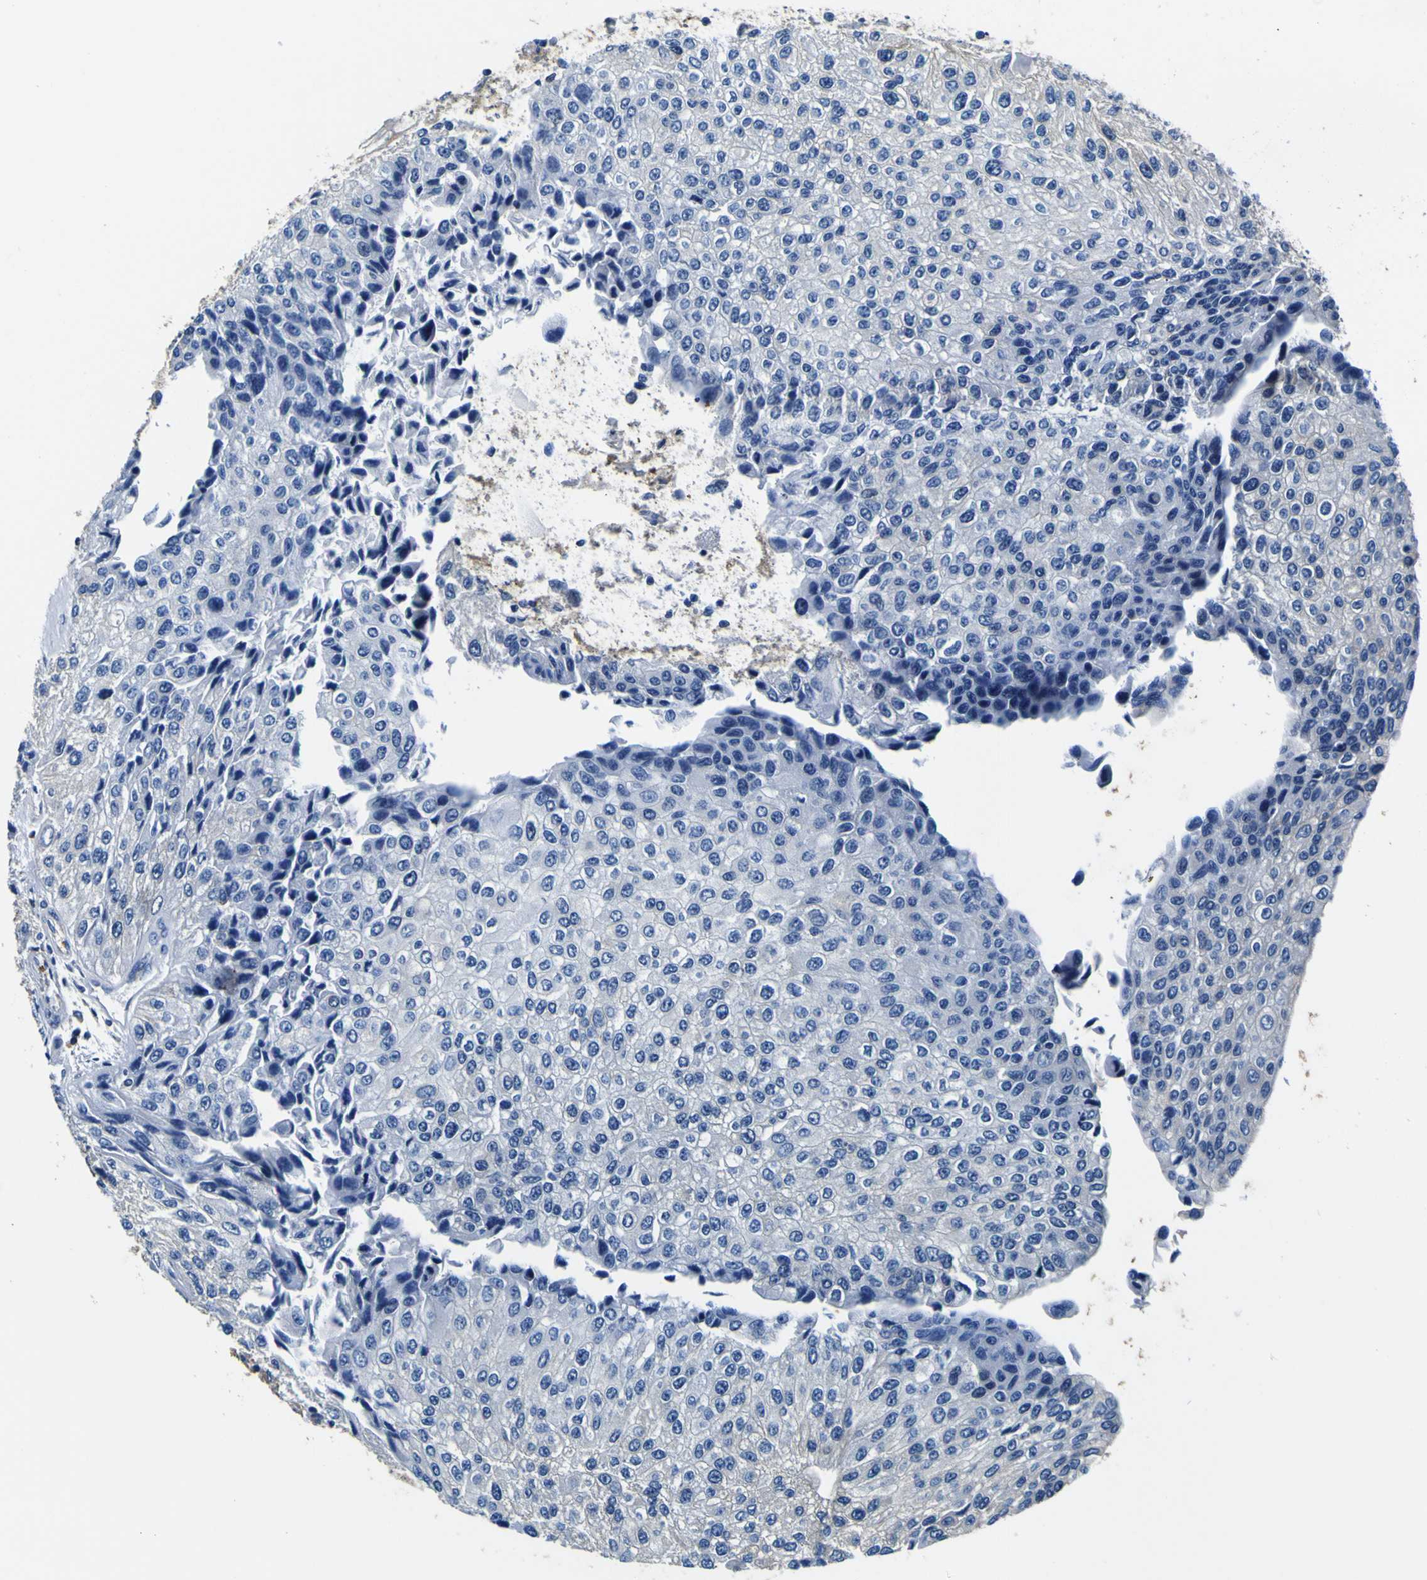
{"staining": {"intensity": "negative", "quantity": "none", "location": "none"}, "tissue": "urothelial cancer", "cell_type": "Tumor cells", "image_type": "cancer", "snomed": [{"axis": "morphology", "description": "Urothelial carcinoma, High grade"}, {"axis": "topography", "description": "Kidney"}, {"axis": "topography", "description": "Urinary bladder"}], "caption": "High power microscopy image of an immunohistochemistry (IHC) image of urothelial cancer, revealing no significant expression in tumor cells.", "gene": "TUBA1B", "patient": {"sex": "male", "age": 77}}